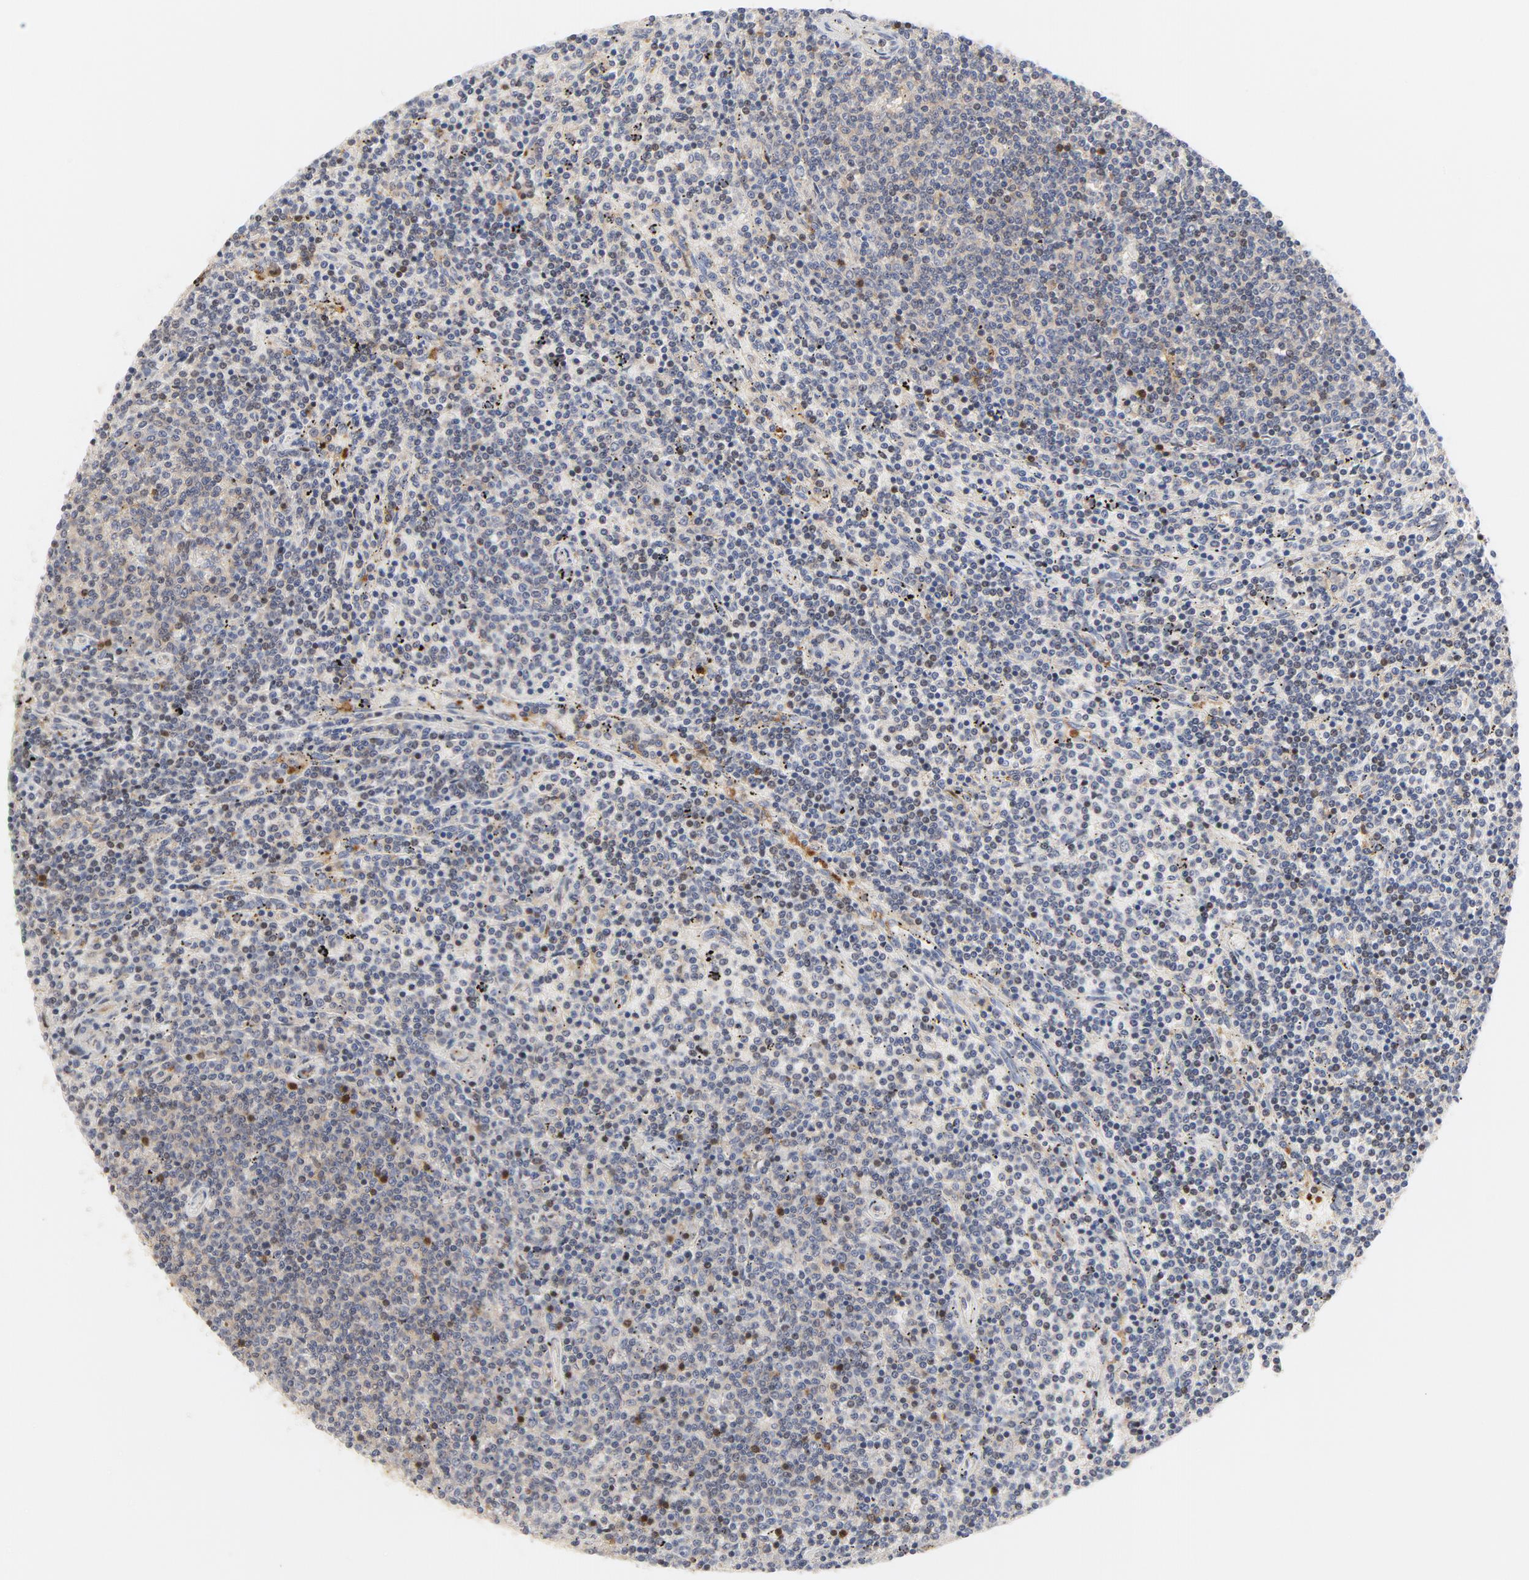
{"staining": {"intensity": "moderate", "quantity": "25%-75%", "location": "cytoplasmic/membranous,nuclear"}, "tissue": "lymphoma", "cell_type": "Tumor cells", "image_type": "cancer", "snomed": [{"axis": "morphology", "description": "Malignant lymphoma, non-Hodgkin's type, Low grade"}, {"axis": "topography", "description": "Spleen"}], "caption": "Moderate cytoplasmic/membranous and nuclear protein positivity is seen in about 25%-75% of tumor cells in malignant lymphoma, non-Hodgkin's type (low-grade).", "gene": "RAPGEF4", "patient": {"sex": "female", "age": 50}}